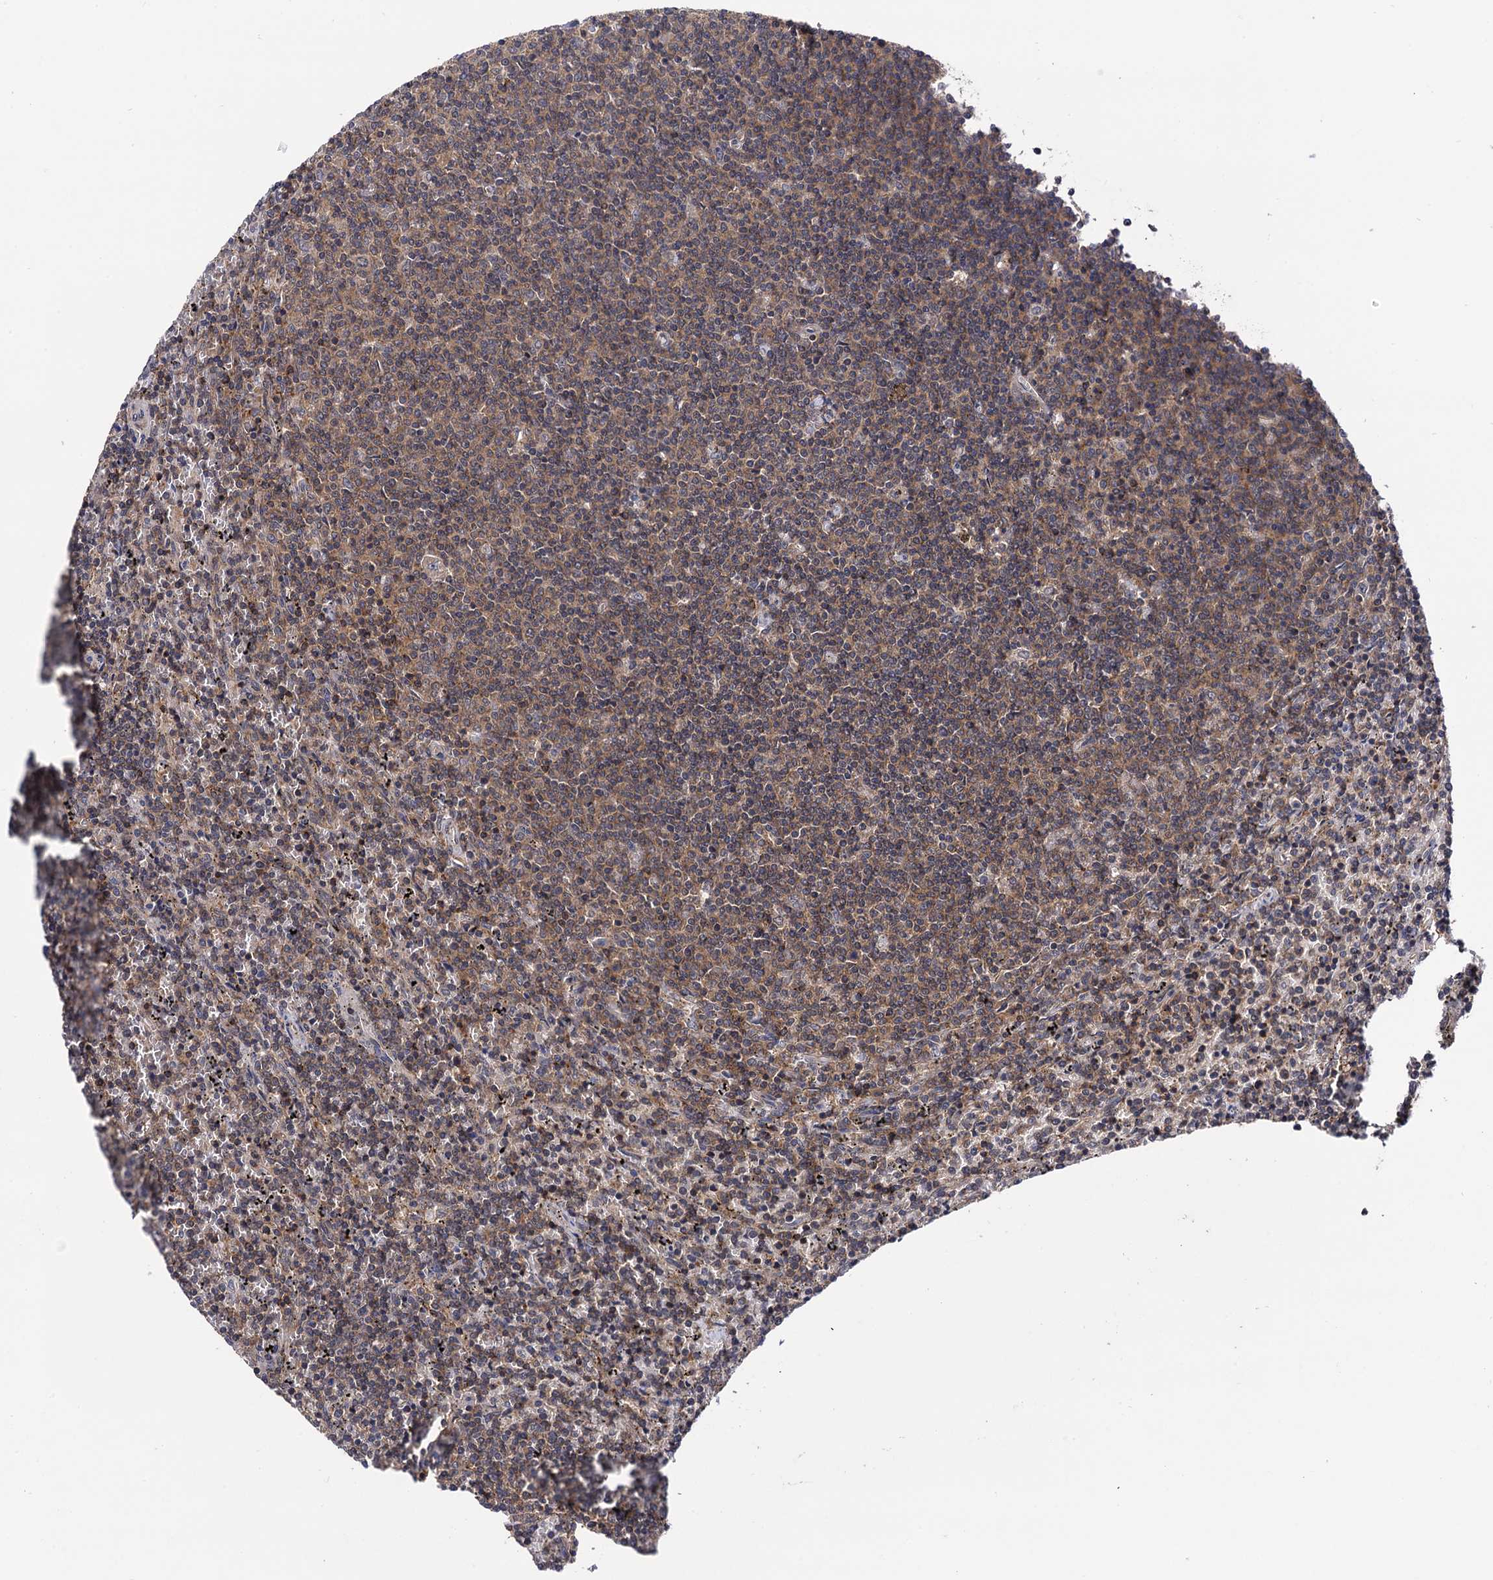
{"staining": {"intensity": "moderate", "quantity": "25%-75%", "location": "cytoplasmic/membranous"}, "tissue": "lymphoma", "cell_type": "Tumor cells", "image_type": "cancer", "snomed": [{"axis": "morphology", "description": "Malignant lymphoma, non-Hodgkin's type, Low grade"}, {"axis": "topography", "description": "Spleen"}], "caption": "The micrograph demonstrates staining of lymphoma, revealing moderate cytoplasmic/membranous protein positivity (brown color) within tumor cells. (DAB = brown stain, brightfield microscopy at high magnification).", "gene": "MICAL2", "patient": {"sex": "female", "age": 50}}